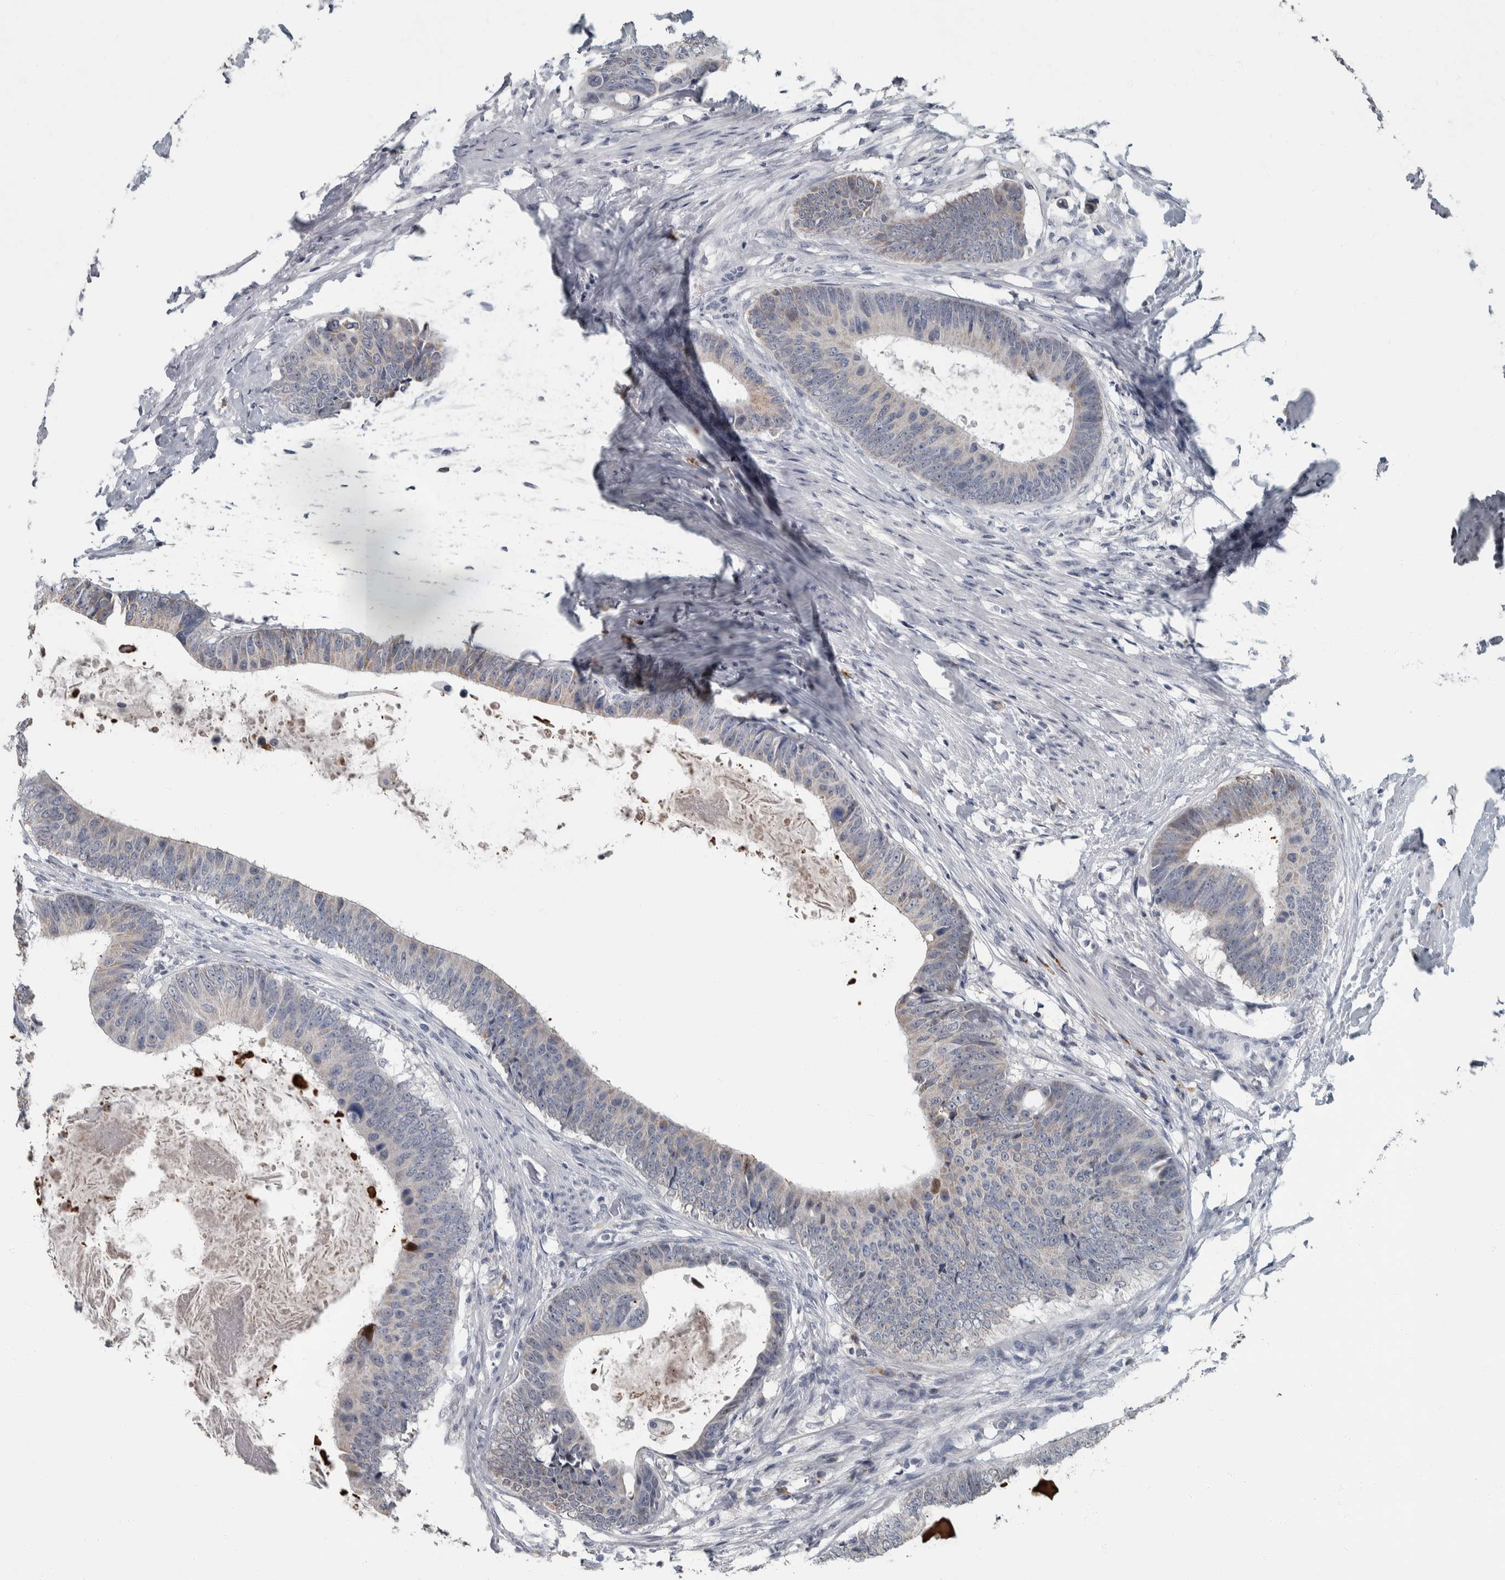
{"staining": {"intensity": "weak", "quantity": "<25%", "location": "cytoplasmic/membranous"}, "tissue": "colorectal cancer", "cell_type": "Tumor cells", "image_type": "cancer", "snomed": [{"axis": "morphology", "description": "Adenocarcinoma, NOS"}, {"axis": "topography", "description": "Colon"}], "caption": "Immunohistochemical staining of colorectal adenocarcinoma reveals no significant staining in tumor cells.", "gene": "CAVIN4", "patient": {"sex": "male", "age": 56}}